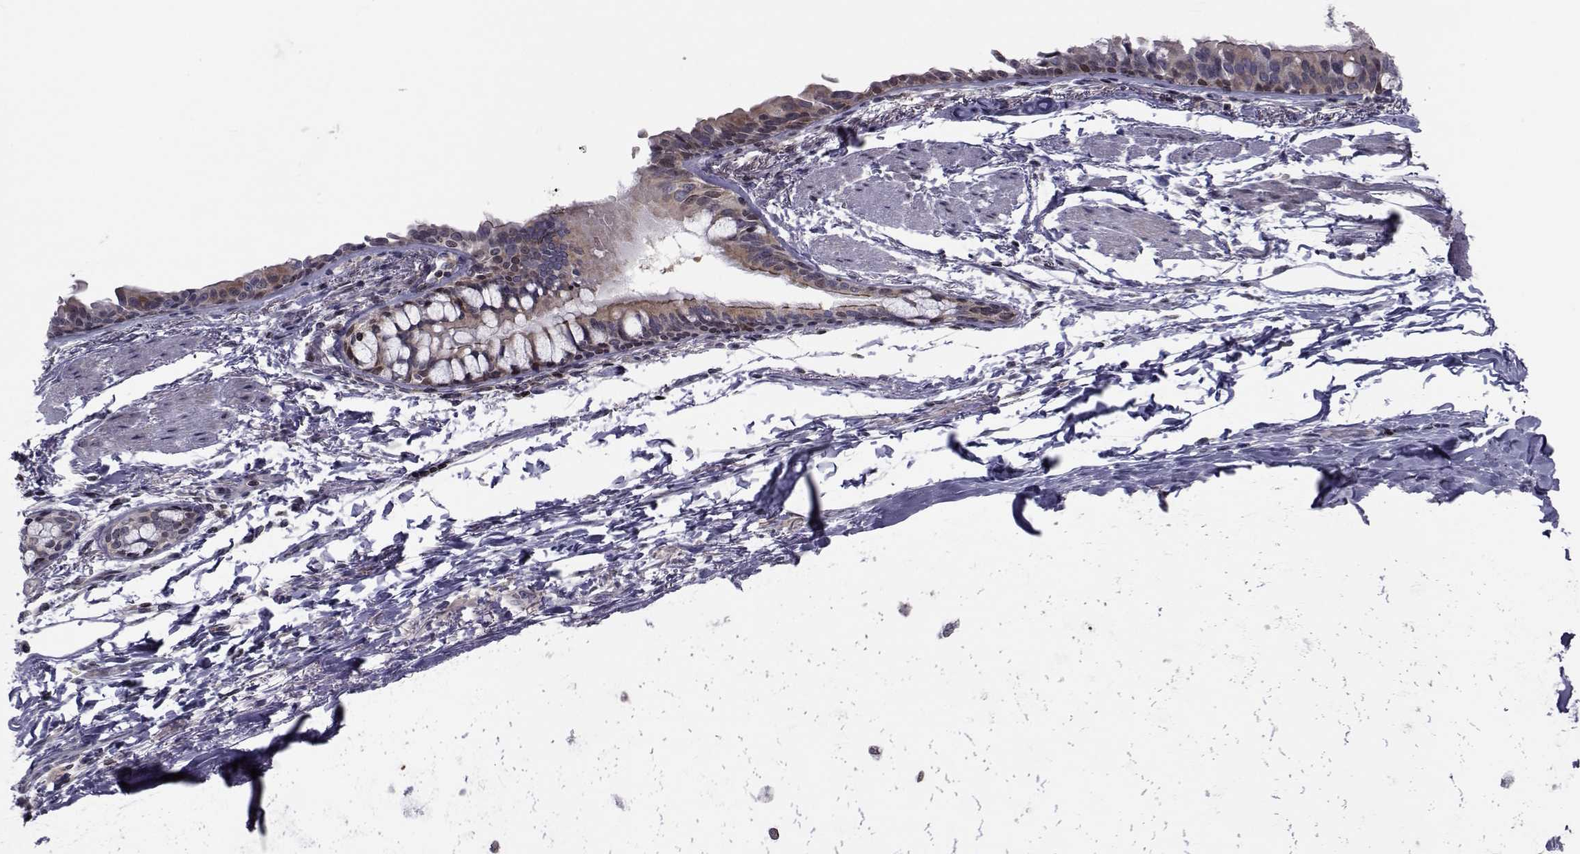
{"staining": {"intensity": "moderate", "quantity": "25%-75%", "location": "cytoplasmic/membranous,nuclear"}, "tissue": "bronchus", "cell_type": "Respiratory epithelial cells", "image_type": "normal", "snomed": [{"axis": "morphology", "description": "Normal tissue, NOS"}, {"axis": "morphology", "description": "Squamous cell carcinoma, NOS"}, {"axis": "topography", "description": "Bronchus"}, {"axis": "topography", "description": "Lung"}], "caption": "Bronchus stained for a protein reveals moderate cytoplasmic/membranous,nuclear positivity in respiratory epithelial cells.", "gene": "PCP4L1", "patient": {"sex": "male", "age": 69}}